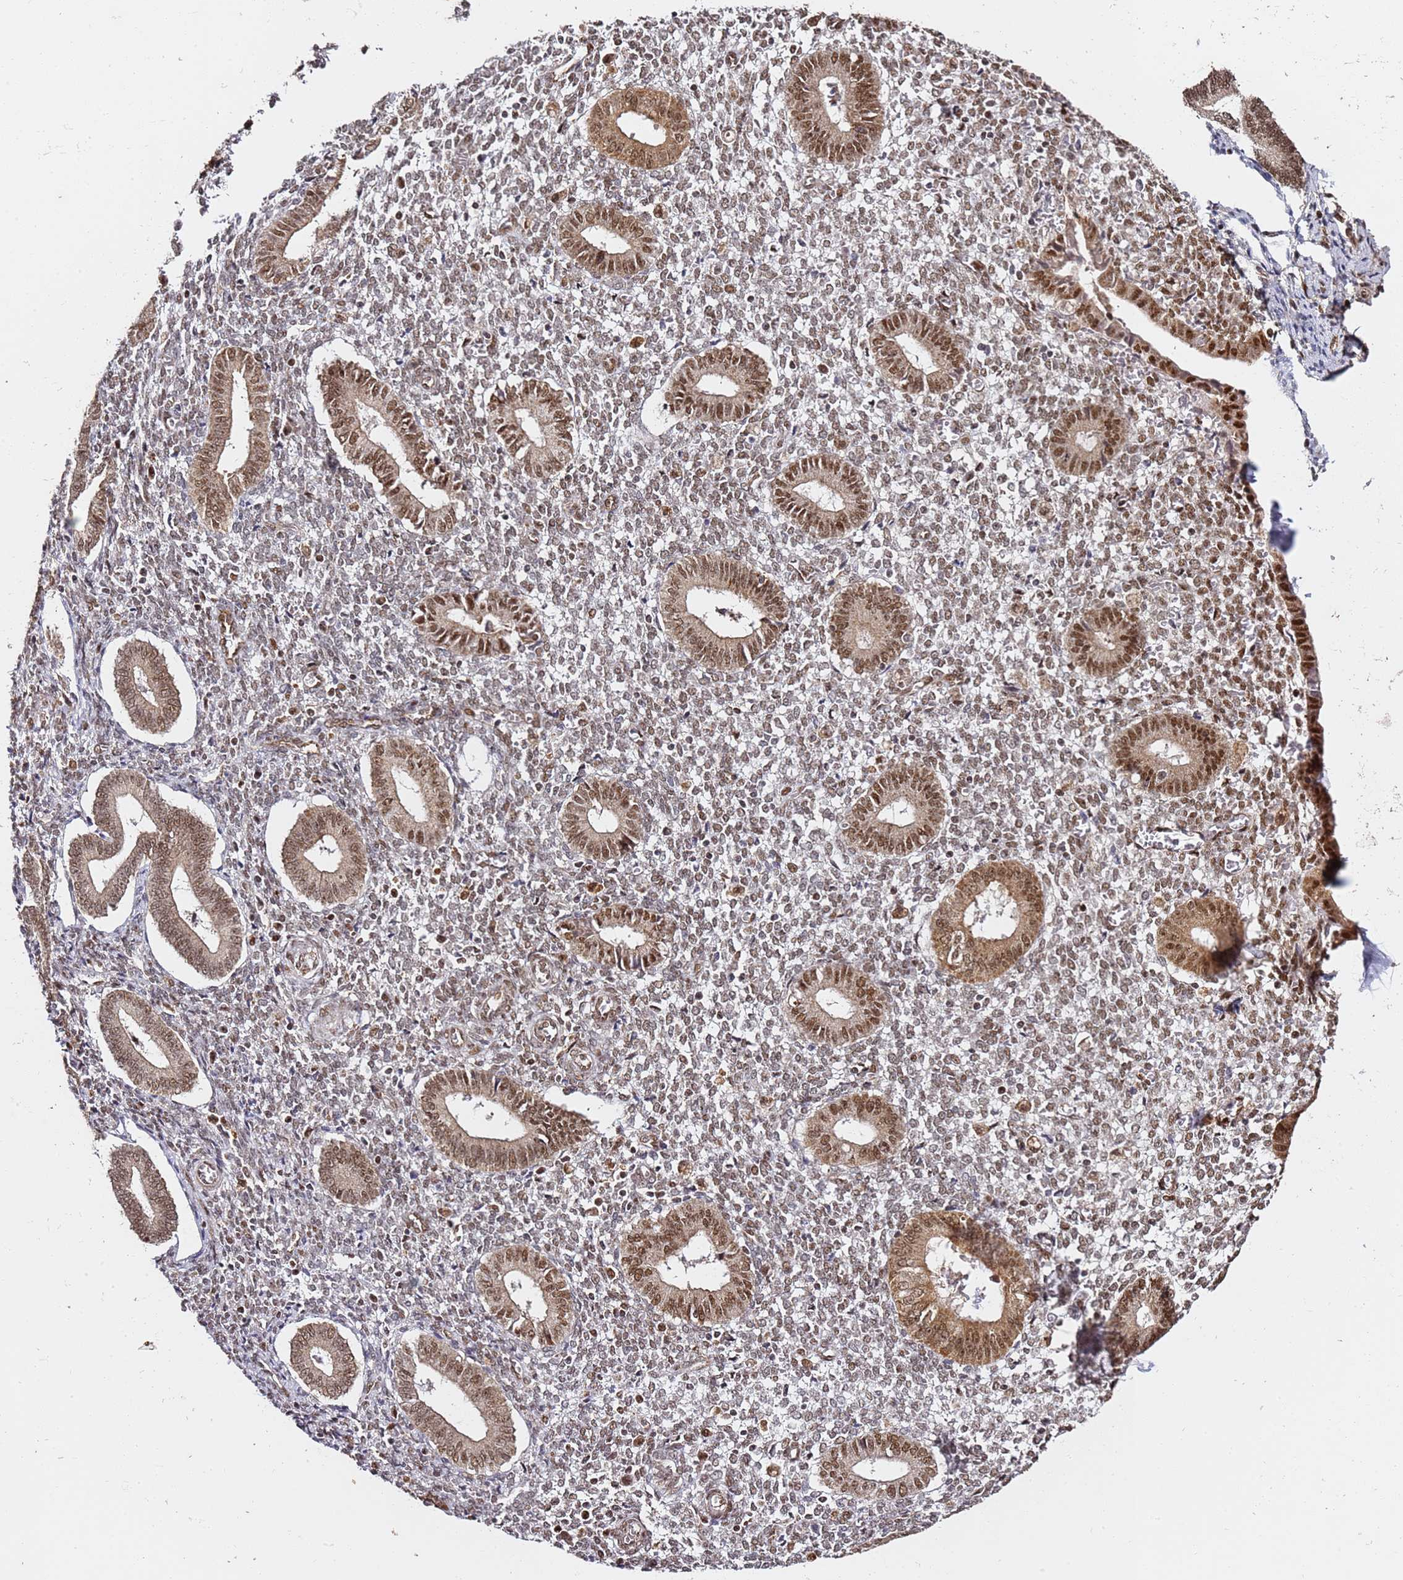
{"staining": {"intensity": "moderate", "quantity": "25%-75%", "location": "nuclear"}, "tissue": "endometrium", "cell_type": "Cells in endometrial stroma", "image_type": "normal", "snomed": [{"axis": "morphology", "description": "Normal tissue, NOS"}, {"axis": "topography", "description": "Endometrium"}], "caption": "Immunohistochemical staining of normal endometrium exhibits 25%-75% levels of moderate nuclear protein positivity in about 25%-75% of cells in endometrial stroma. Immunohistochemistry stains the protein of interest in brown and the nuclei are stained blue.", "gene": "TP53AIP1", "patient": {"sex": "female", "age": 44}}